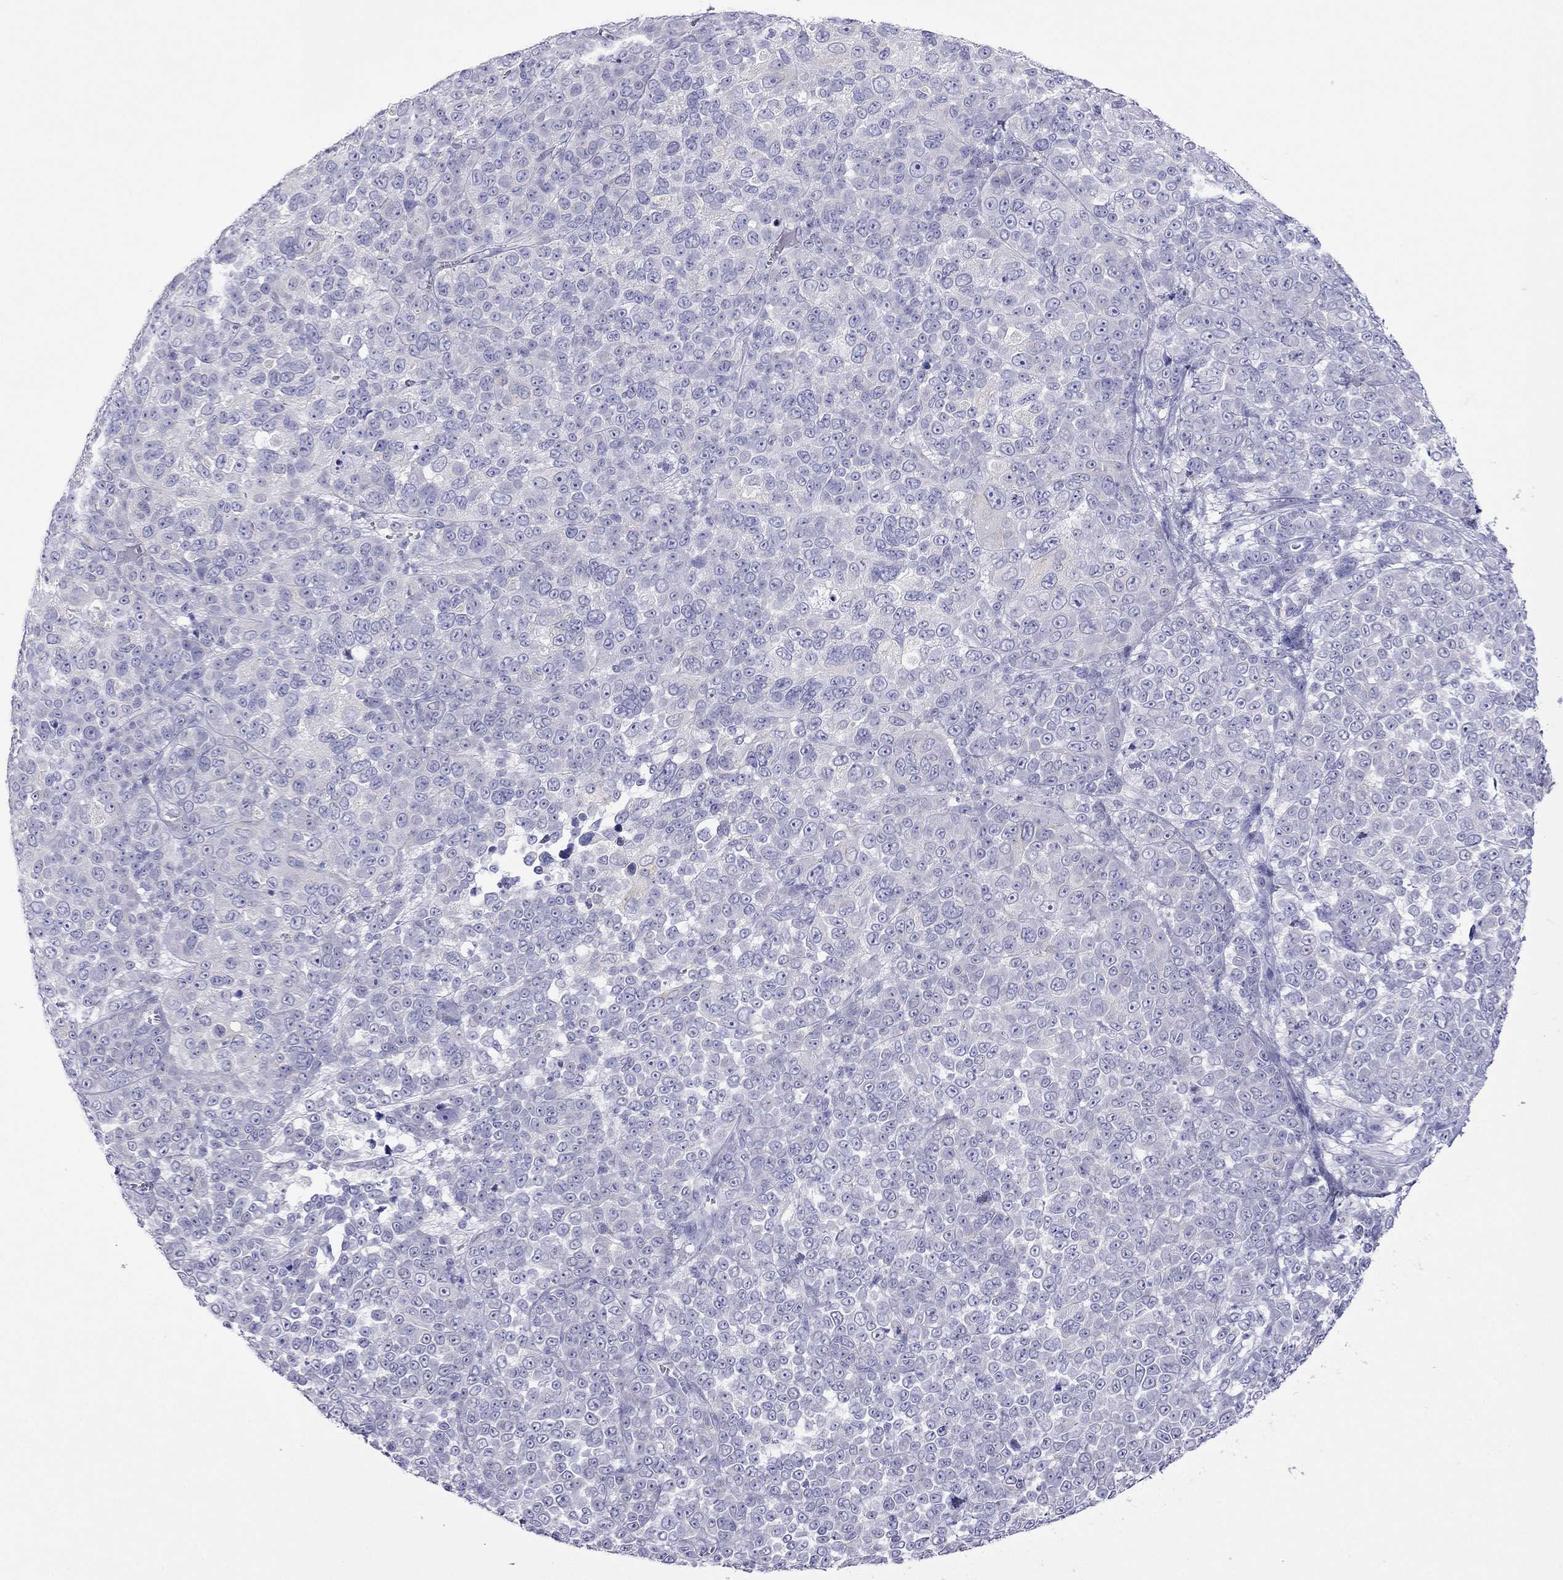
{"staining": {"intensity": "negative", "quantity": "none", "location": "none"}, "tissue": "melanoma", "cell_type": "Tumor cells", "image_type": "cancer", "snomed": [{"axis": "morphology", "description": "Malignant melanoma, NOS"}, {"axis": "topography", "description": "Skin"}], "caption": "The photomicrograph exhibits no significant staining in tumor cells of malignant melanoma.", "gene": "PCDHA6", "patient": {"sex": "female", "age": 95}}